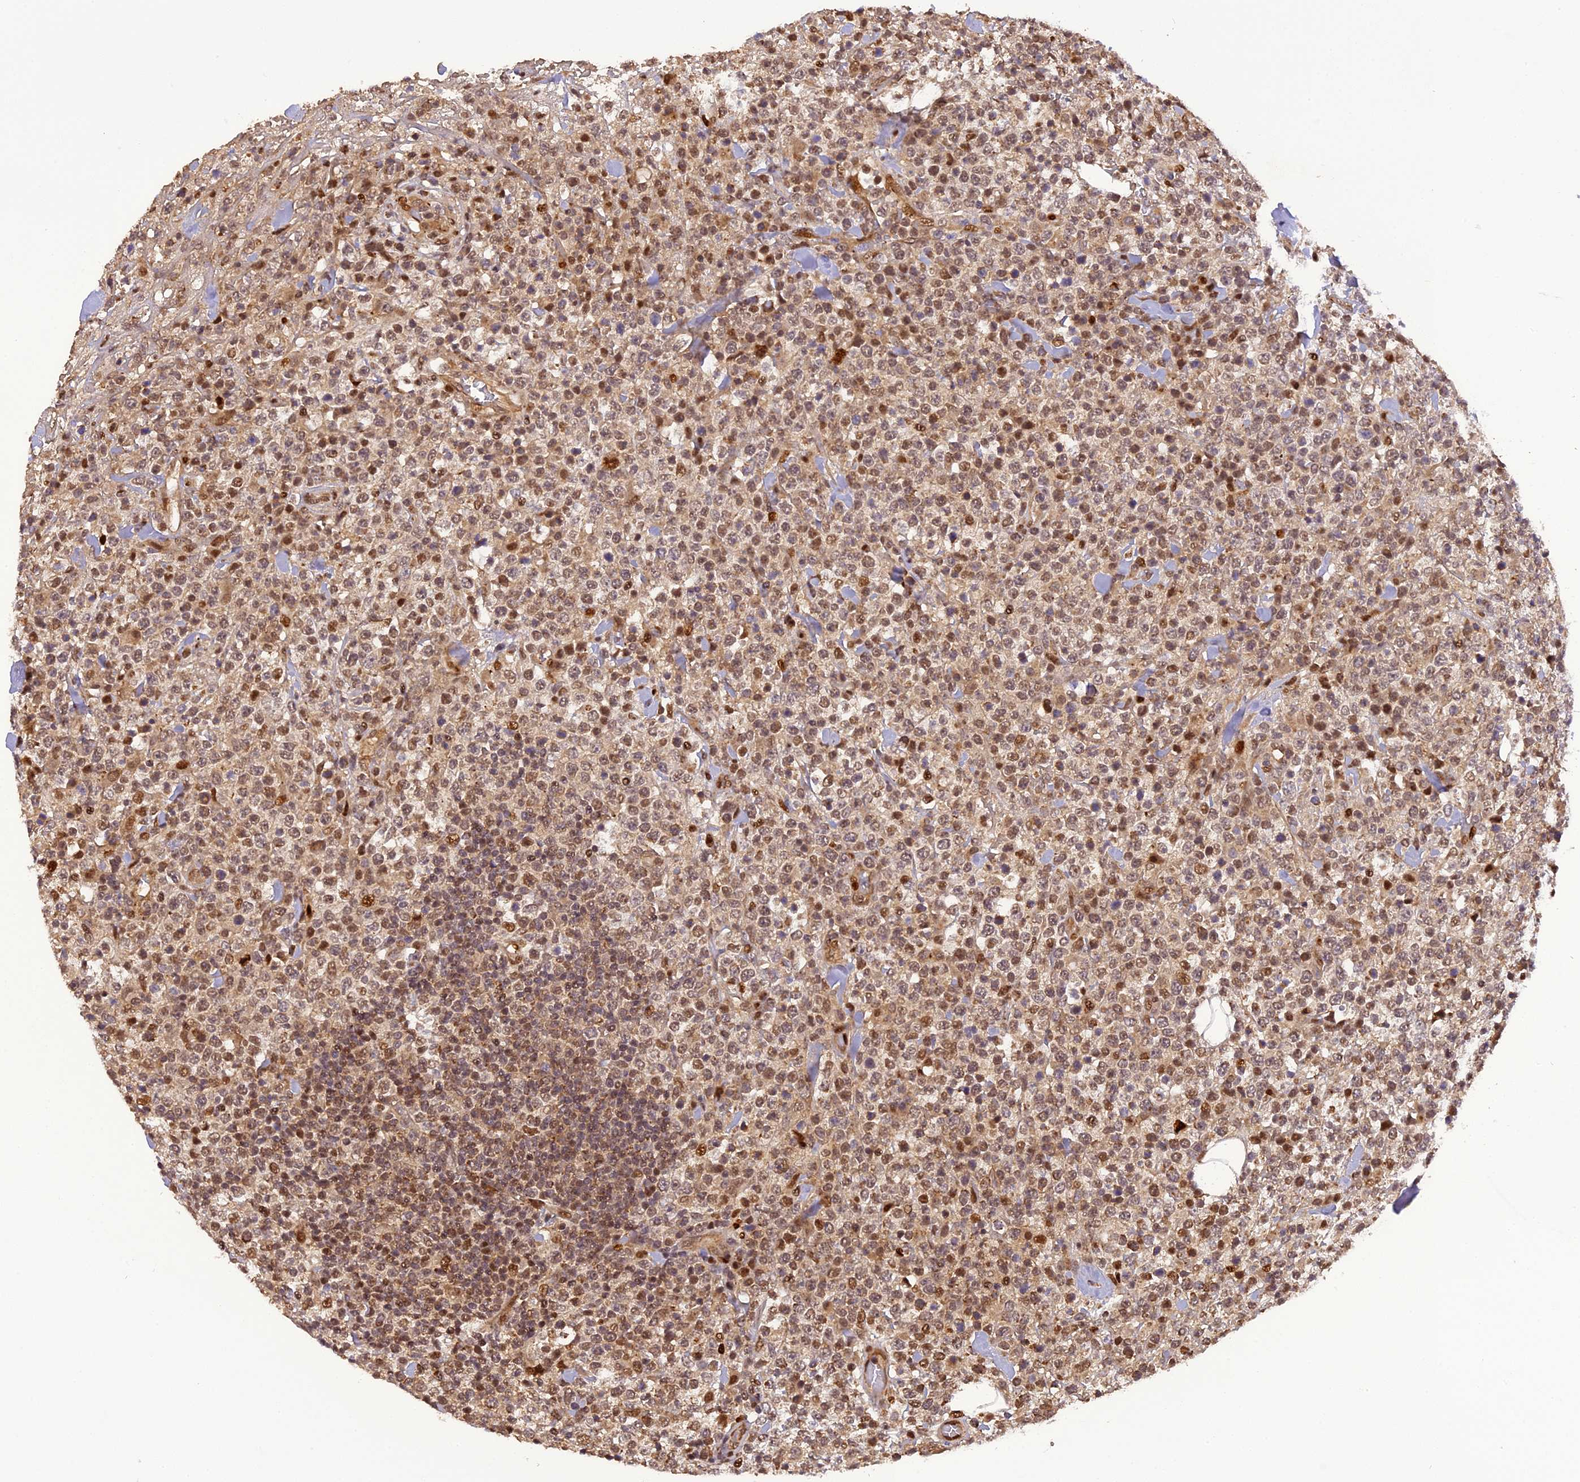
{"staining": {"intensity": "moderate", "quantity": ">75%", "location": "nuclear"}, "tissue": "lymphoma", "cell_type": "Tumor cells", "image_type": "cancer", "snomed": [{"axis": "morphology", "description": "Malignant lymphoma, non-Hodgkin's type, High grade"}, {"axis": "topography", "description": "Colon"}], "caption": "Tumor cells reveal moderate nuclear positivity in approximately >75% of cells in lymphoma.", "gene": "MICALL1", "patient": {"sex": "female", "age": 53}}